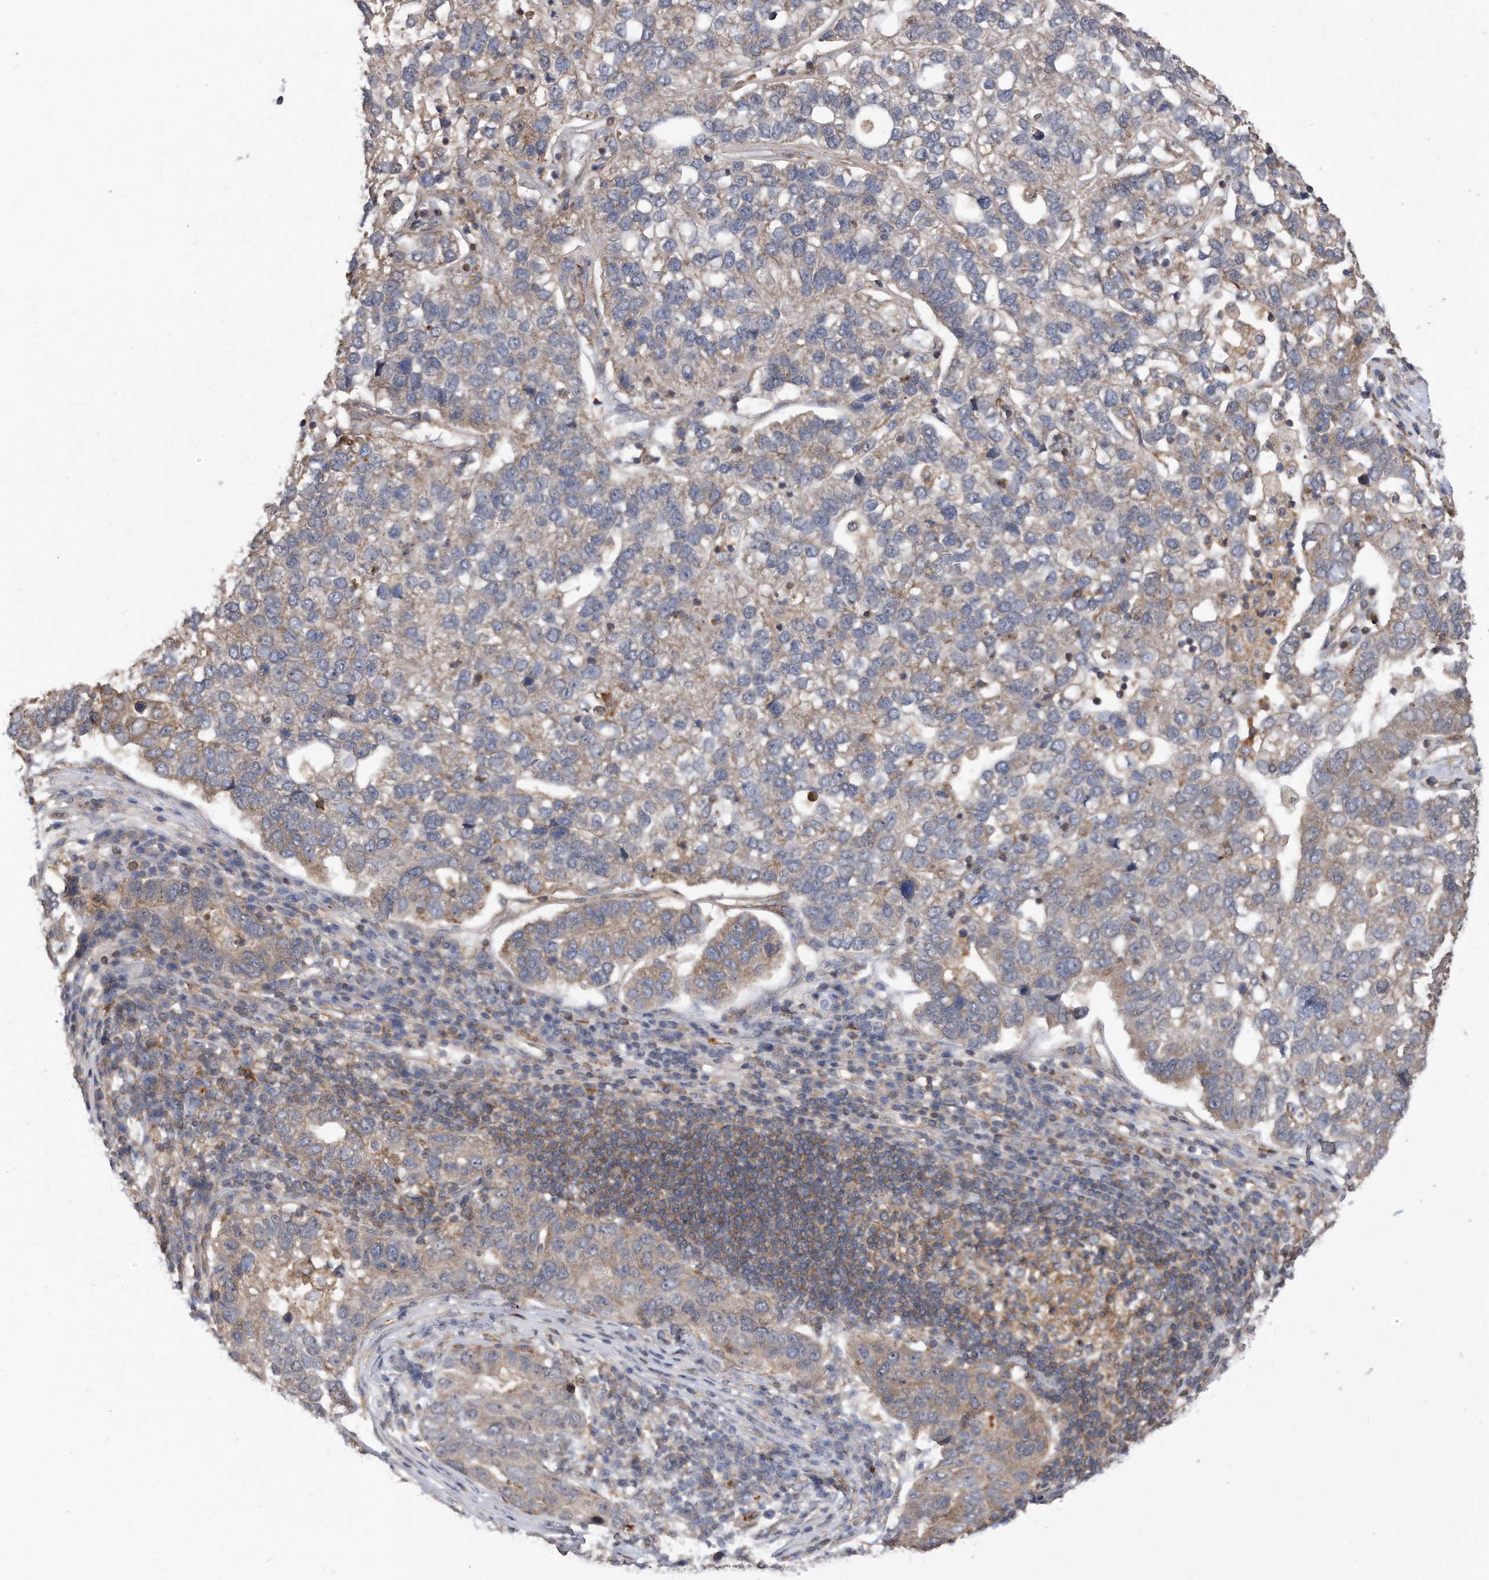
{"staining": {"intensity": "weak", "quantity": "<25%", "location": "cytoplasmic/membranous"}, "tissue": "pancreatic cancer", "cell_type": "Tumor cells", "image_type": "cancer", "snomed": [{"axis": "morphology", "description": "Adenocarcinoma, NOS"}, {"axis": "topography", "description": "Pancreas"}], "caption": "Immunohistochemical staining of human pancreatic cancer displays no significant expression in tumor cells. (DAB IHC, high magnification).", "gene": "TCP1", "patient": {"sex": "female", "age": 61}}